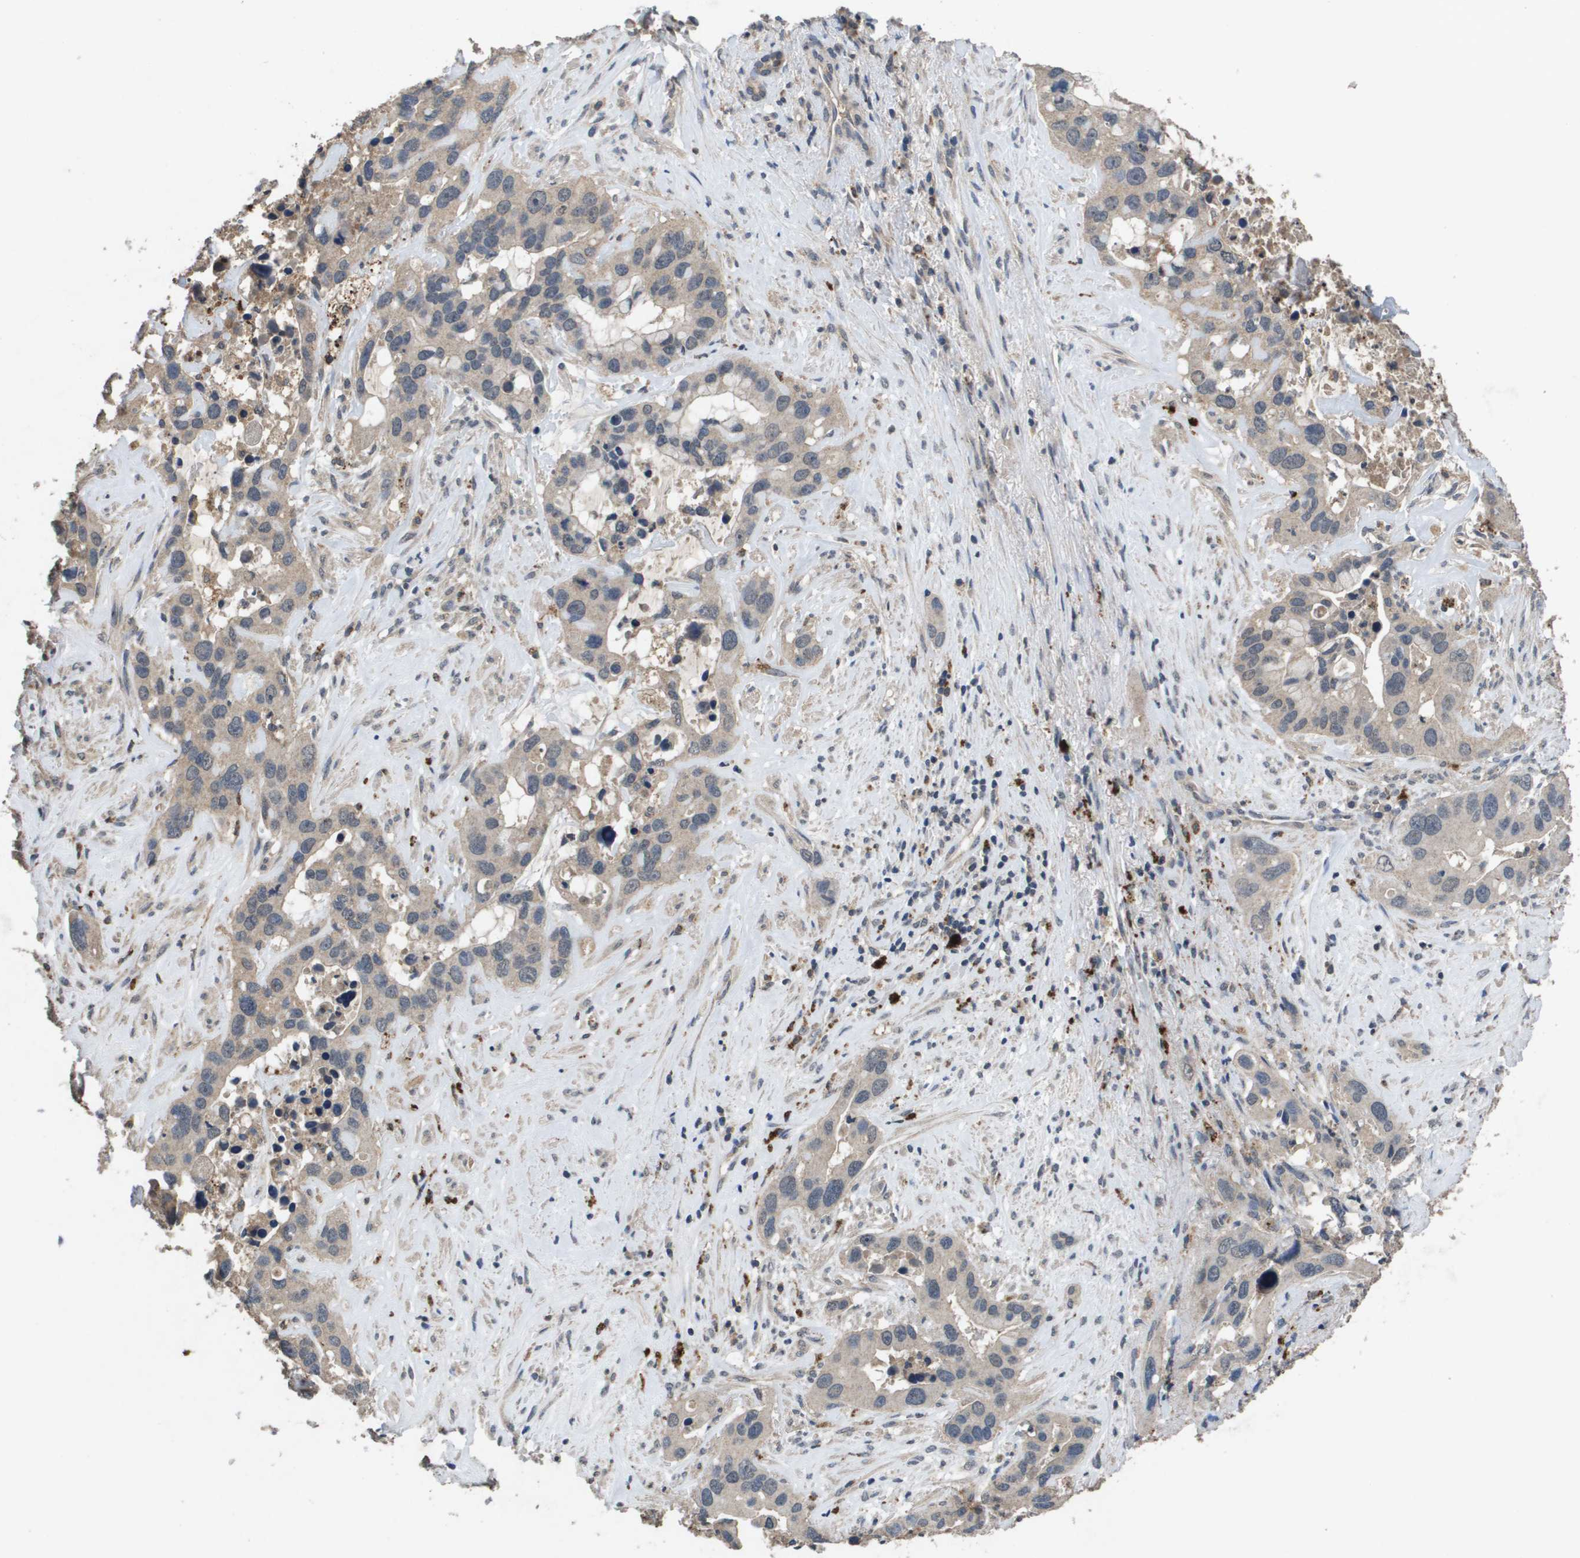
{"staining": {"intensity": "weak", "quantity": ">75%", "location": "cytoplasmic/membranous"}, "tissue": "liver cancer", "cell_type": "Tumor cells", "image_type": "cancer", "snomed": [{"axis": "morphology", "description": "Cholangiocarcinoma"}, {"axis": "topography", "description": "Liver"}], "caption": "Immunohistochemistry of human liver cancer (cholangiocarcinoma) reveals low levels of weak cytoplasmic/membranous positivity in about >75% of tumor cells. (Stains: DAB in brown, nuclei in blue, Microscopy: brightfield microscopy at high magnification).", "gene": "PROC", "patient": {"sex": "female", "age": 65}}